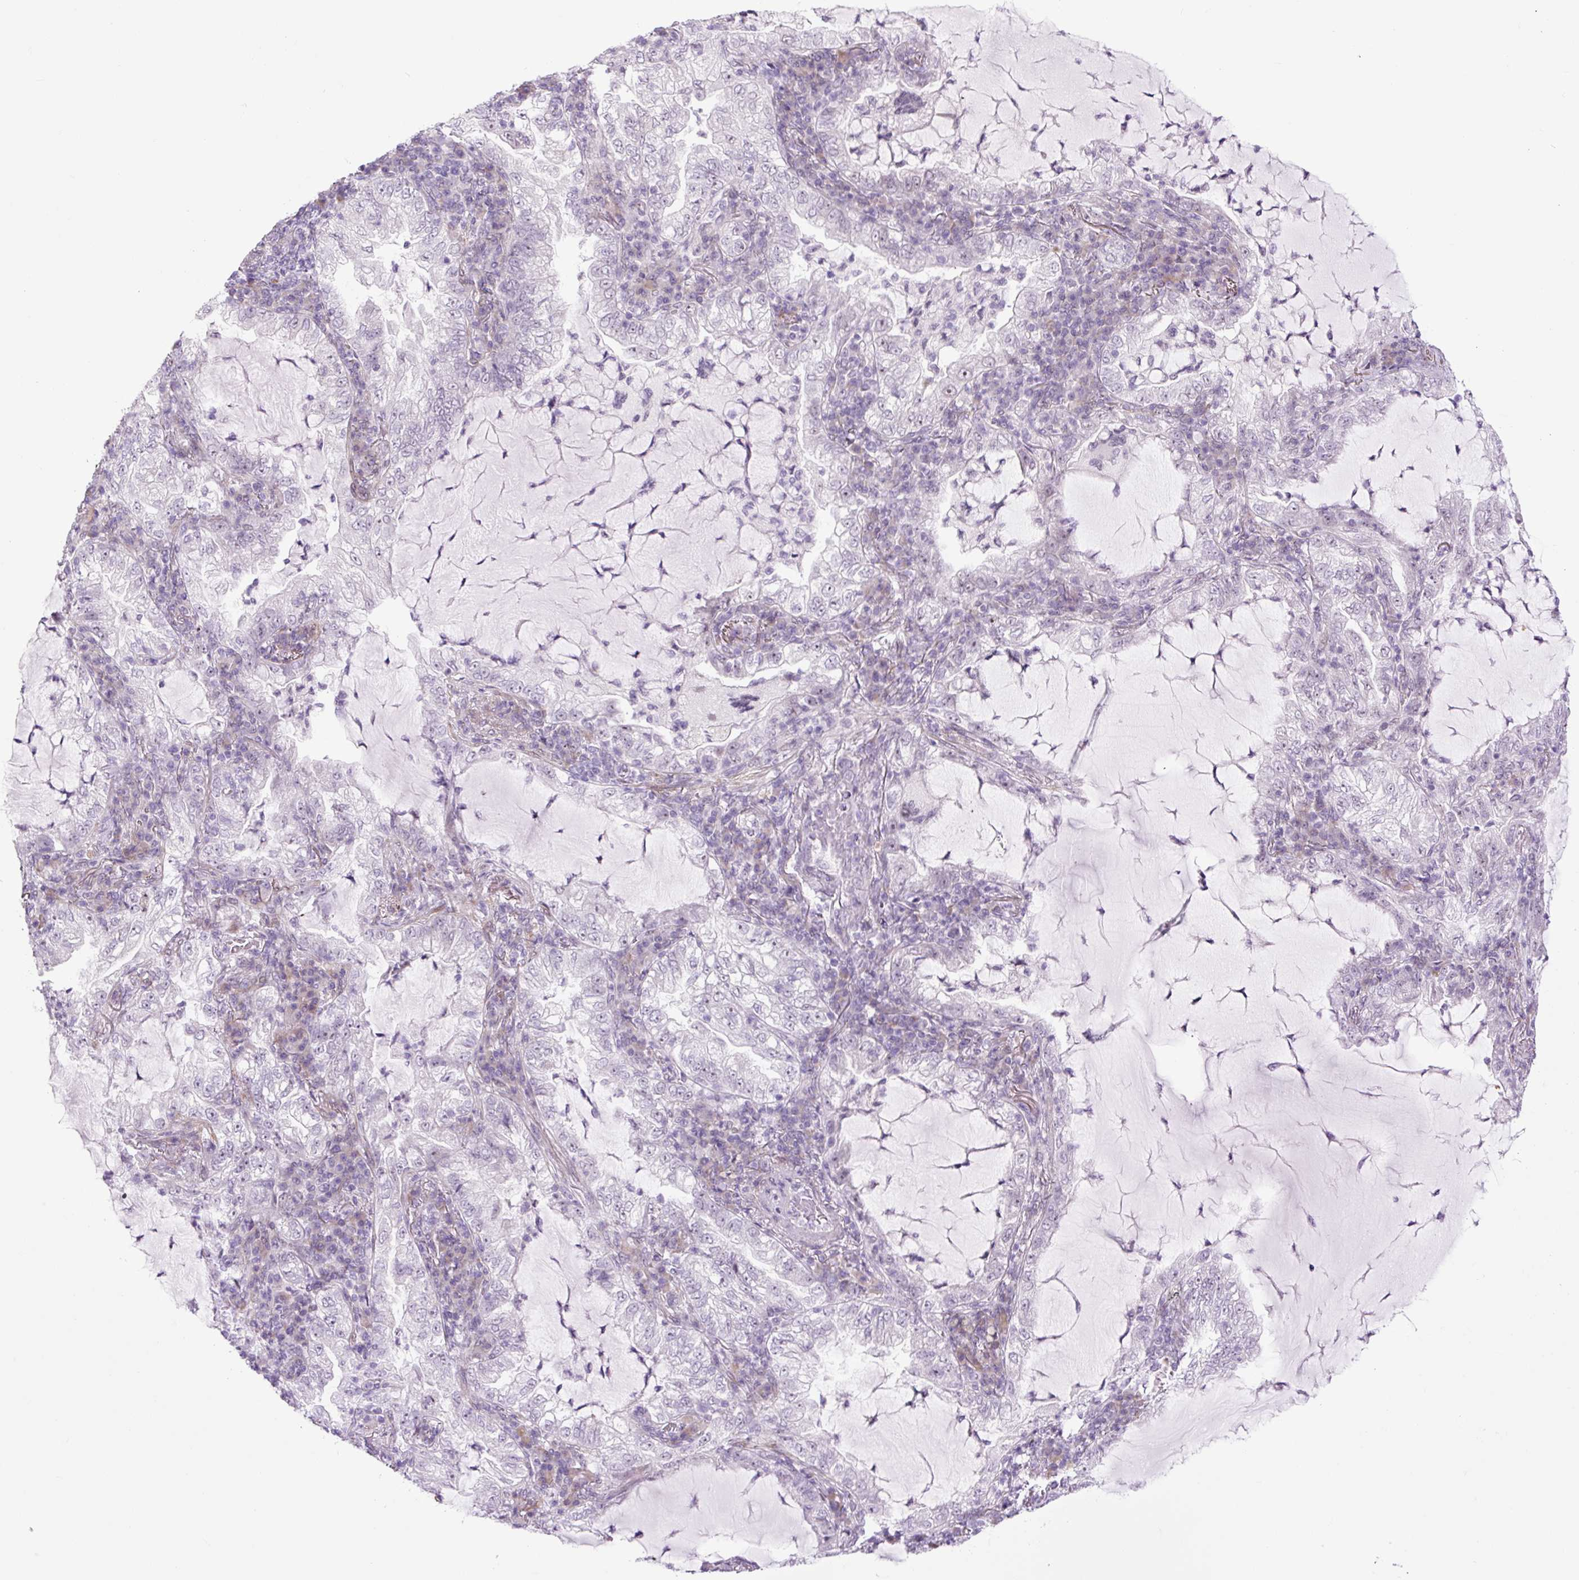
{"staining": {"intensity": "negative", "quantity": "none", "location": "none"}, "tissue": "lung cancer", "cell_type": "Tumor cells", "image_type": "cancer", "snomed": [{"axis": "morphology", "description": "Adenocarcinoma, NOS"}, {"axis": "topography", "description": "Lung"}], "caption": "Lung adenocarcinoma stained for a protein using IHC demonstrates no expression tumor cells.", "gene": "RRS1", "patient": {"sex": "female", "age": 73}}